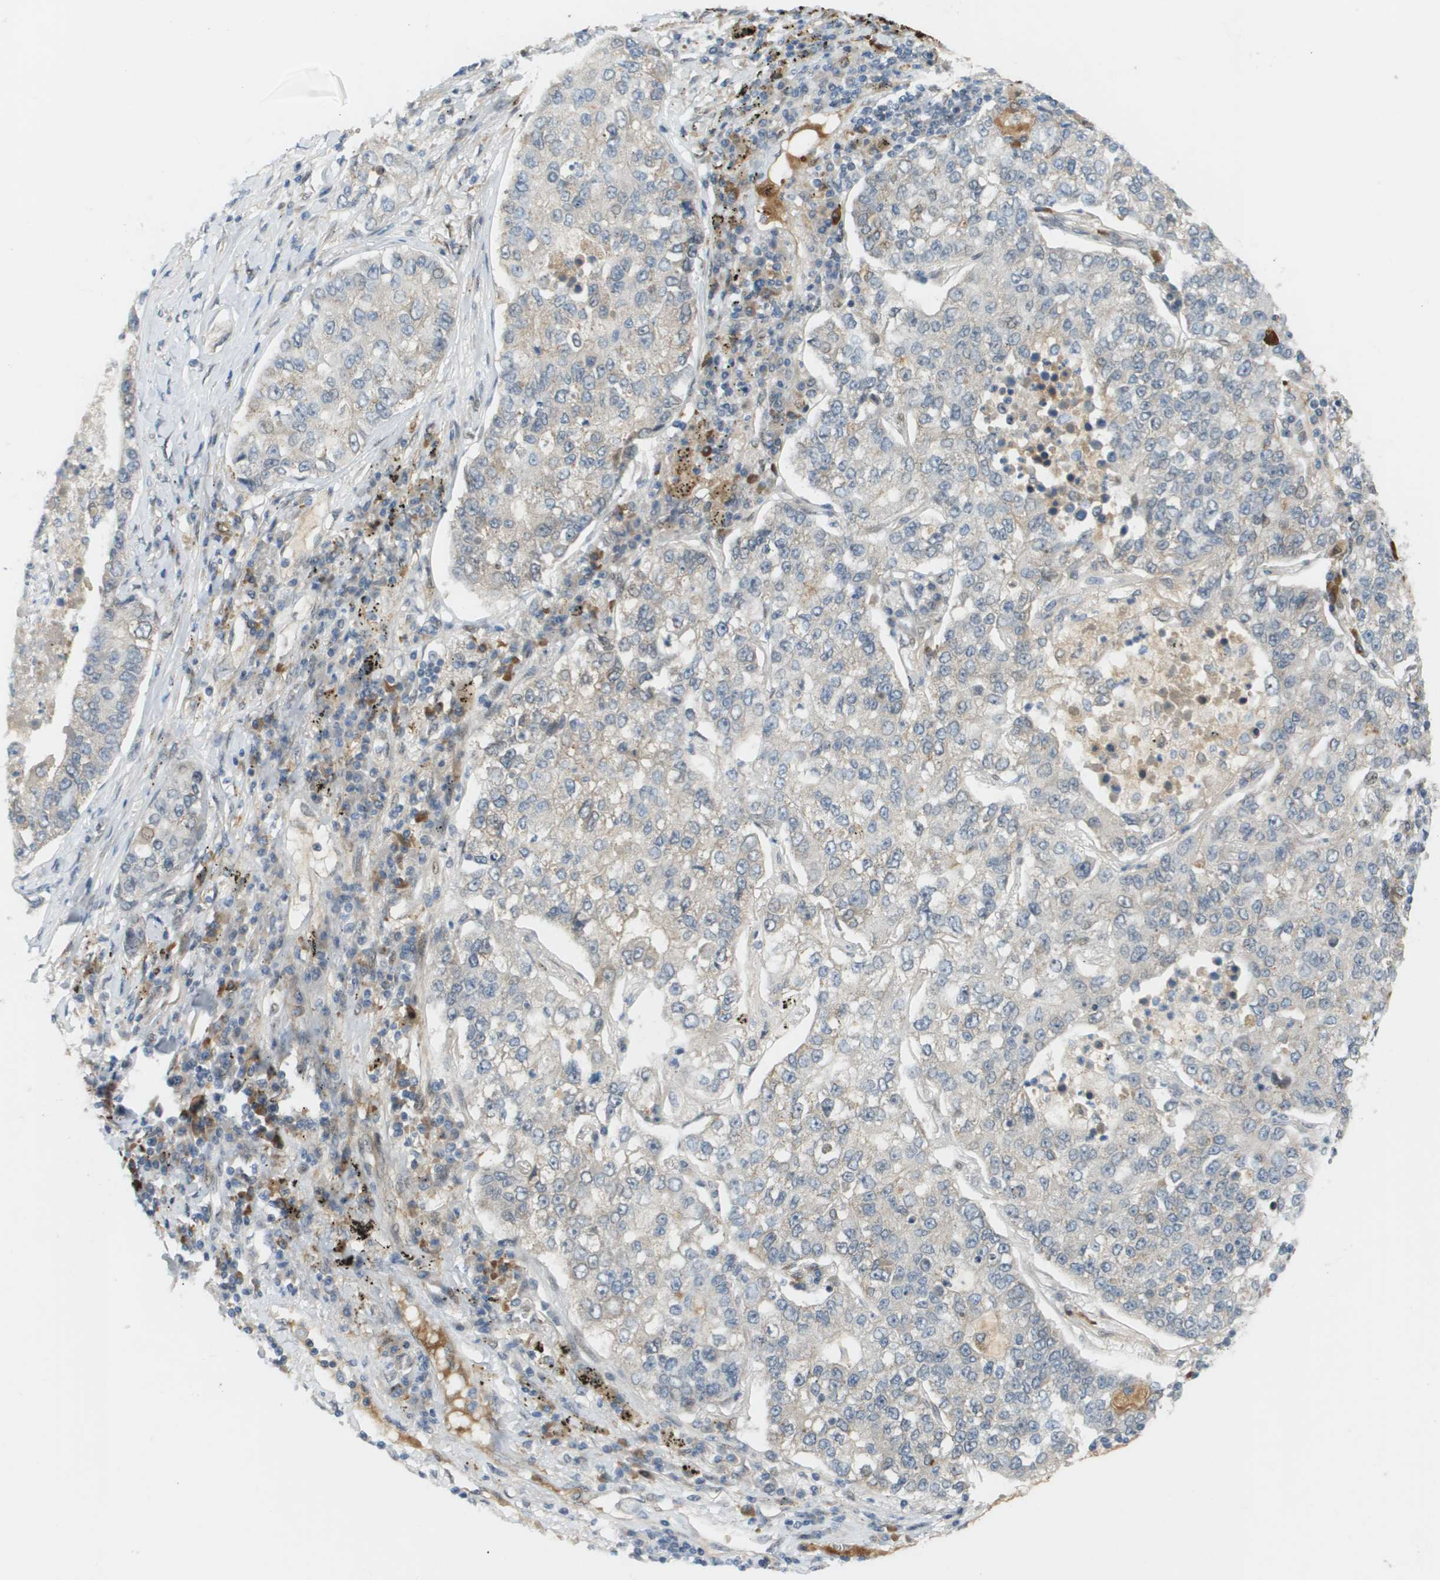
{"staining": {"intensity": "weak", "quantity": "<25%", "location": "cytoplasmic/membranous"}, "tissue": "lung cancer", "cell_type": "Tumor cells", "image_type": "cancer", "snomed": [{"axis": "morphology", "description": "Adenocarcinoma, NOS"}, {"axis": "topography", "description": "Lung"}], "caption": "High magnification brightfield microscopy of adenocarcinoma (lung) stained with DAB (3,3'-diaminobenzidine) (brown) and counterstained with hematoxylin (blue): tumor cells show no significant positivity. The staining is performed using DAB (3,3'-diaminobenzidine) brown chromogen with nuclei counter-stained in using hematoxylin.", "gene": "CACNB4", "patient": {"sex": "male", "age": 49}}